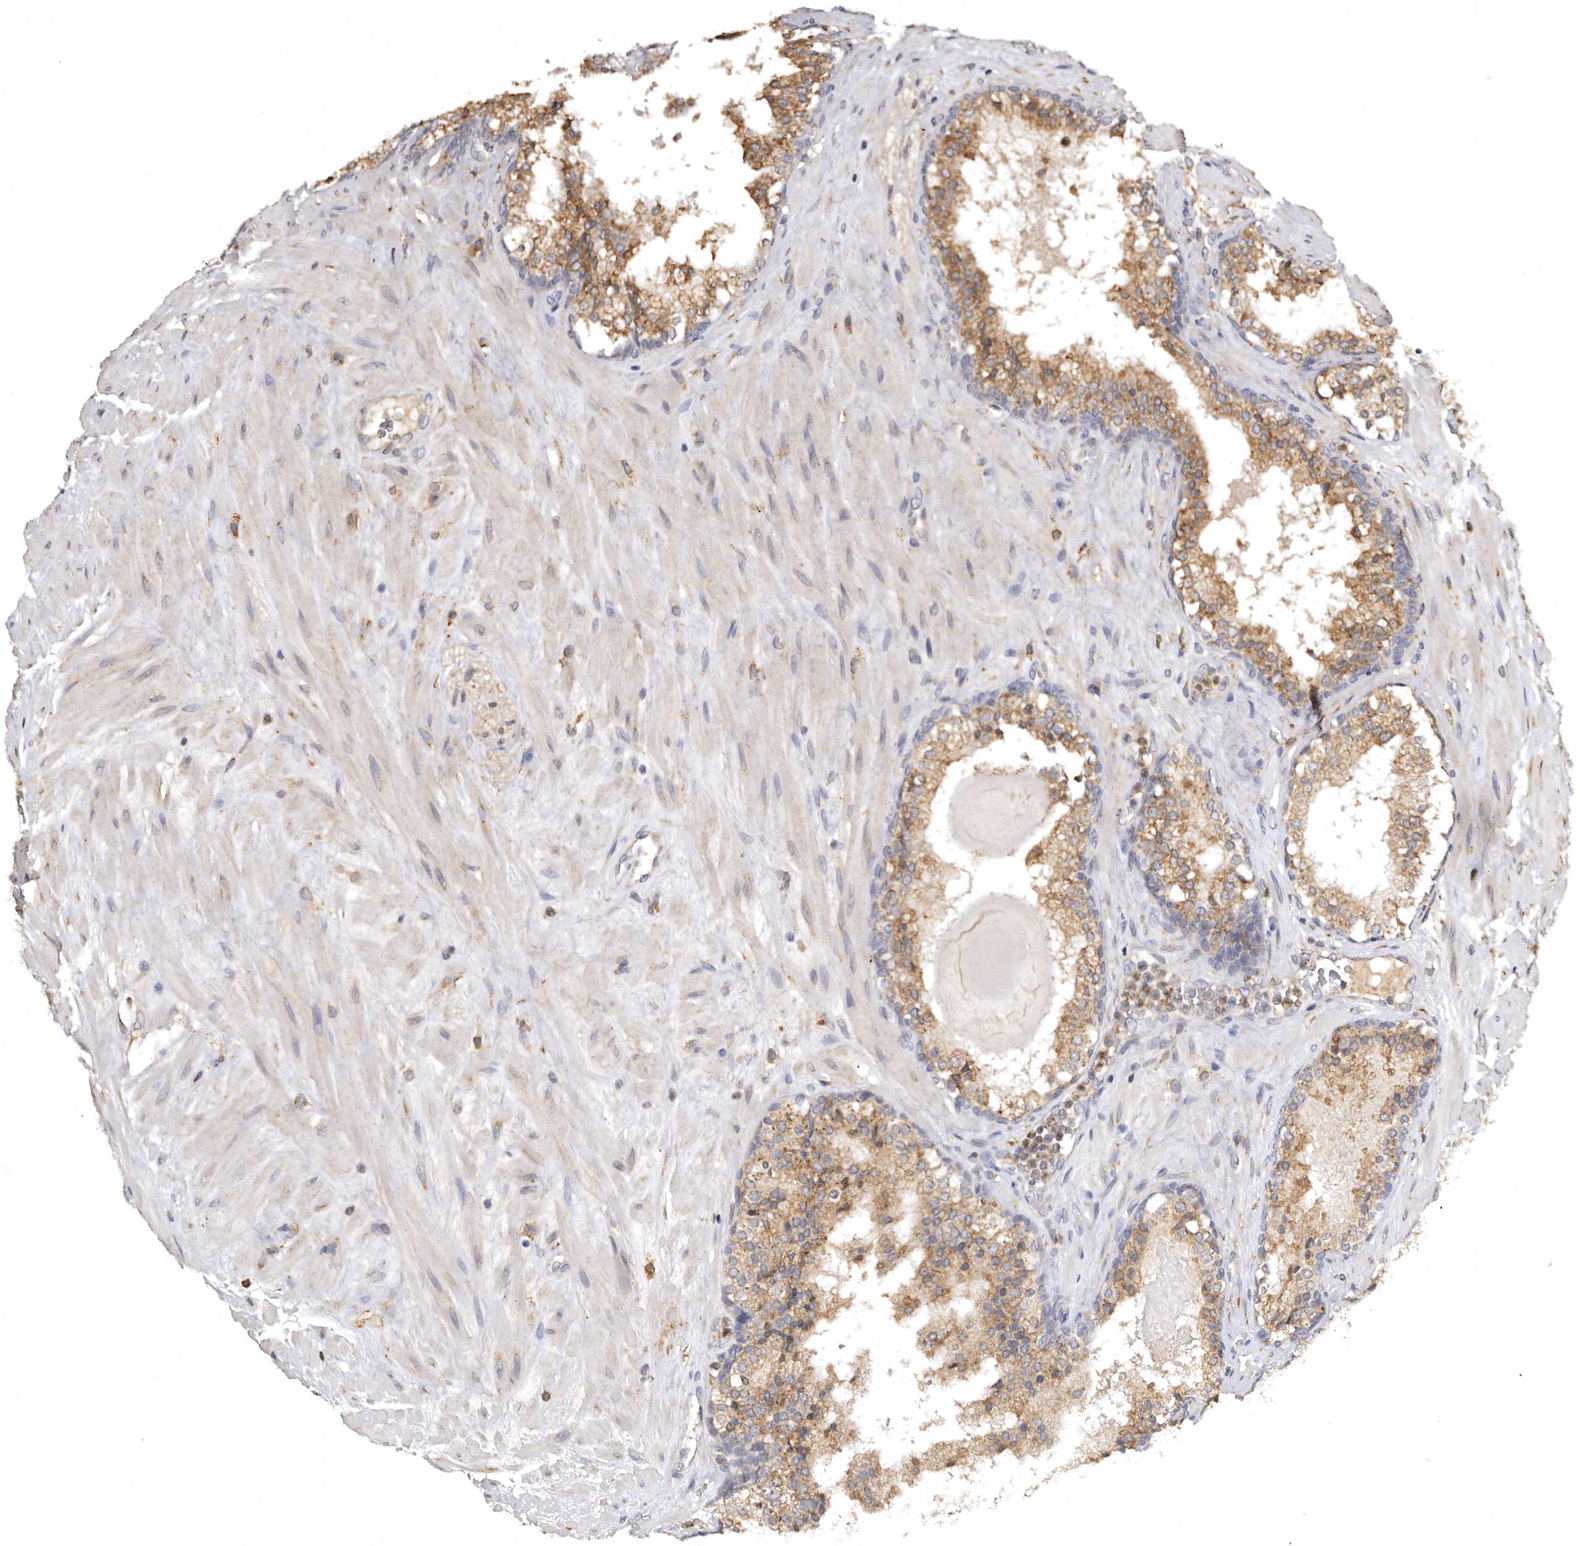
{"staining": {"intensity": "moderate", "quantity": "25%-75%", "location": "cytoplasmic/membranous"}, "tissue": "prostate cancer", "cell_type": "Tumor cells", "image_type": "cancer", "snomed": [{"axis": "morphology", "description": "Adenocarcinoma, High grade"}, {"axis": "topography", "description": "Prostate"}], "caption": "Immunohistochemical staining of human prostate cancer (high-grade adenocarcinoma) displays medium levels of moderate cytoplasmic/membranous expression in approximately 25%-75% of tumor cells.", "gene": "INKA2", "patient": {"sex": "male", "age": 56}}